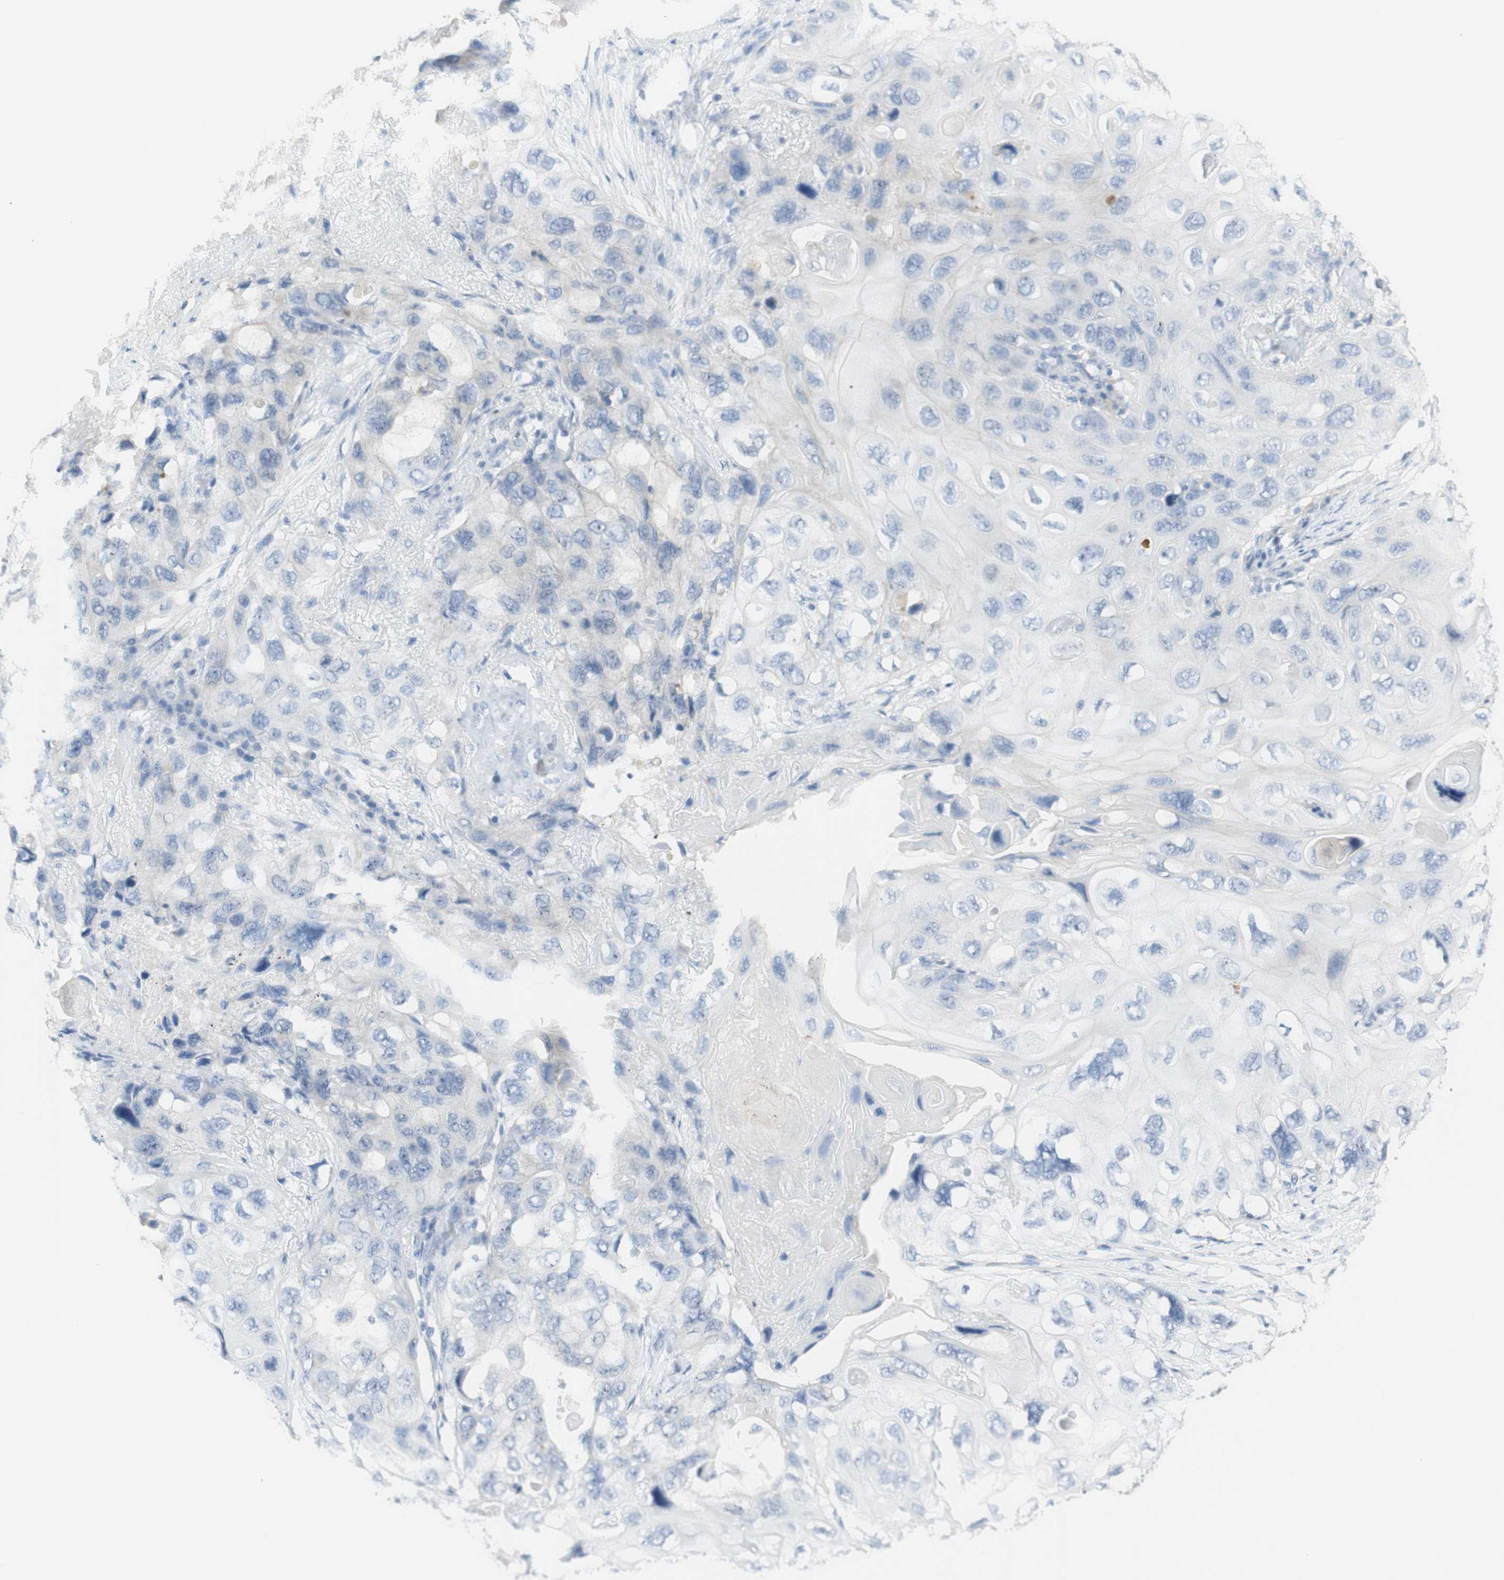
{"staining": {"intensity": "negative", "quantity": "none", "location": "none"}, "tissue": "lung cancer", "cell_type": "Tumor cells", "image_type": "cancer", "snomed": [{"axis": "morphology", "description": "Squamous cell carcinoma, NOS"}, {"axis": "topography", "description": "Lung"}], "caption": "IHC image of neoplastic tissue: human squamous cell carcinoma (lung) stained with DAB (3,3'-diaminobenzidine) displays no significant protein expression in tumor cells.", "gene": "ART3", "patient": {"sex": "female", "age": 73}}